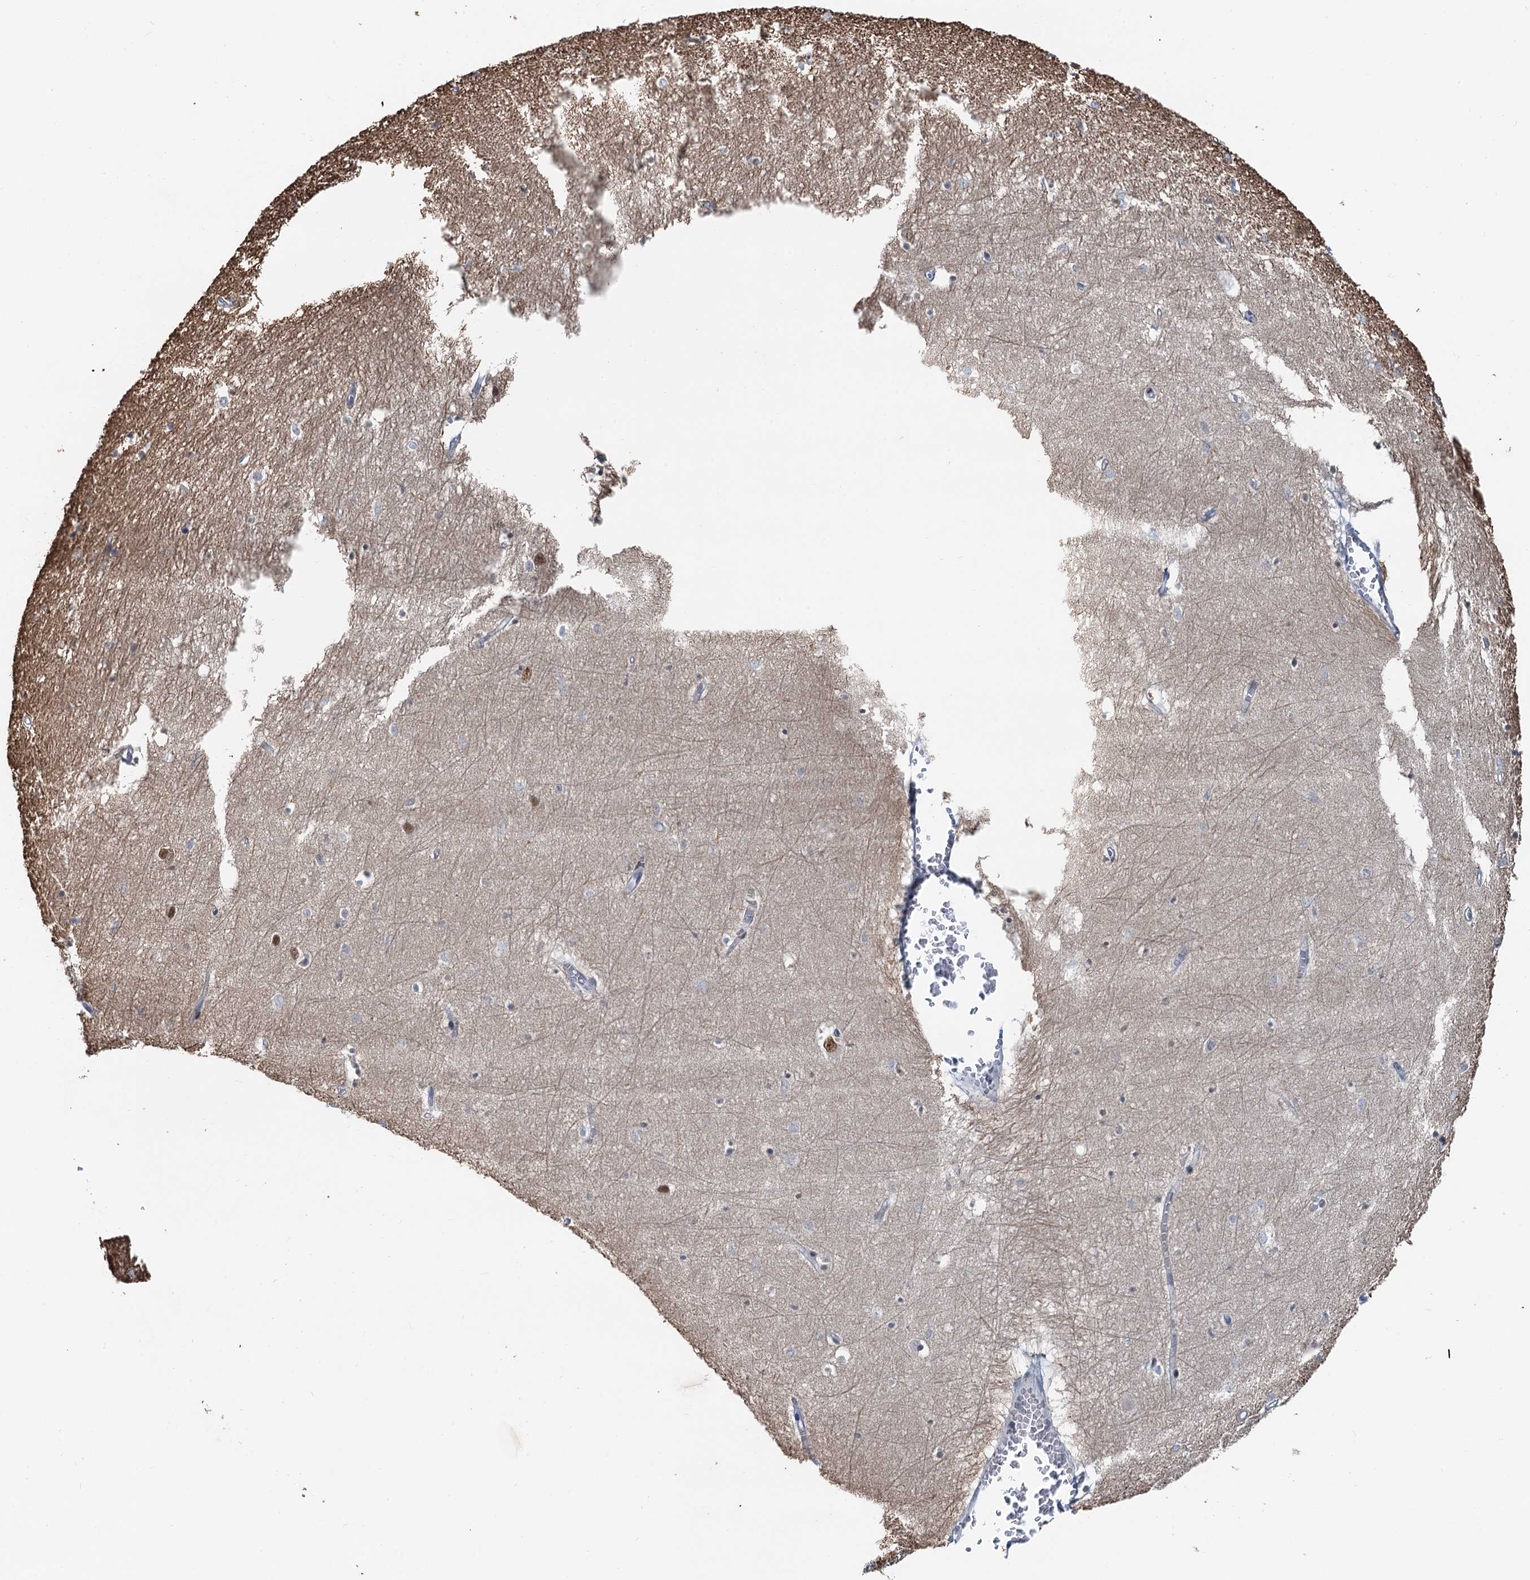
{"staining": {"intensity": "moderate", "quantity": "<25%", "location": "nuclear"}, "tissue": "hippocampus", "cell_type": "Glial cells", "image_type": "normal", "snomed": [{"axis": "morphology", "description": "Normal tissue, NOS"}, {"axis": "topography", "description": "Hippocampus"}], "caption": "Immunohistochemistry (IHC) micrograph of unremarkable hippocampus: hippocampus stained using immunohistochemistry (IHC) demonstrates low levels of moderate protein expression localized specifically in the nuclear of glial cells, appearing as a nuclear brown color.", "gene": "CFDP1", "patient": {"sex": "female", "age": 64}}